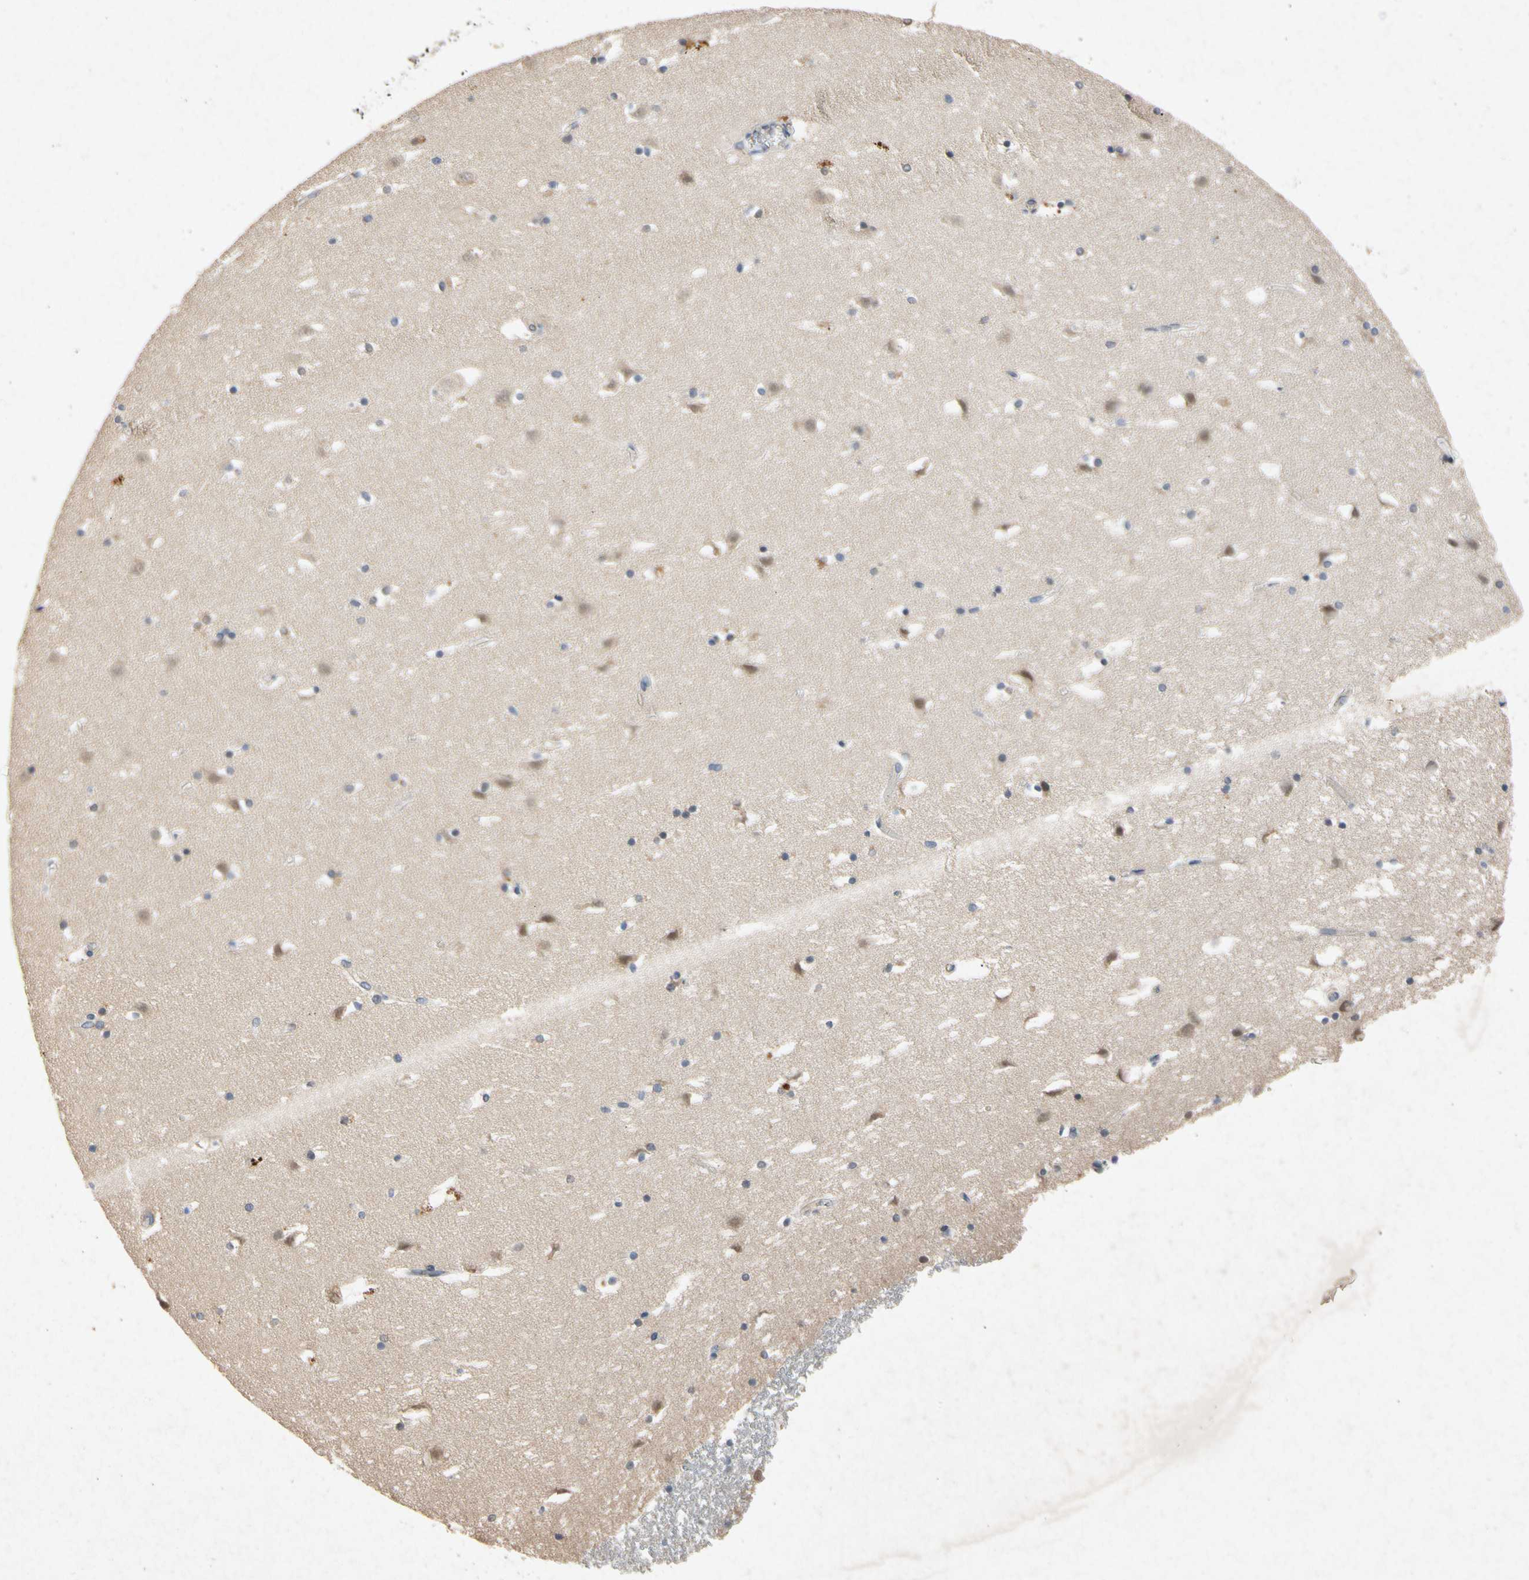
{"staining": {"intensity": "weak", "quantity": "<25%", "location": "cytoplasmic/membranous"}, "tissue": "caudate", "cell_type": "Glial cells", "image_type": "normal", "snomed": [{"axis": "morphology", "description": "Normal tissue, NOS"}, {"axis": "topography", "description": "Lateral ventricle wall"}], "caption": "The IHC image has no significant staining in glial cells of caudate. (DAB IHC, high magnification).", "gene": "RPS6KA1", "patient": {"sex": "male", "age": 45}}